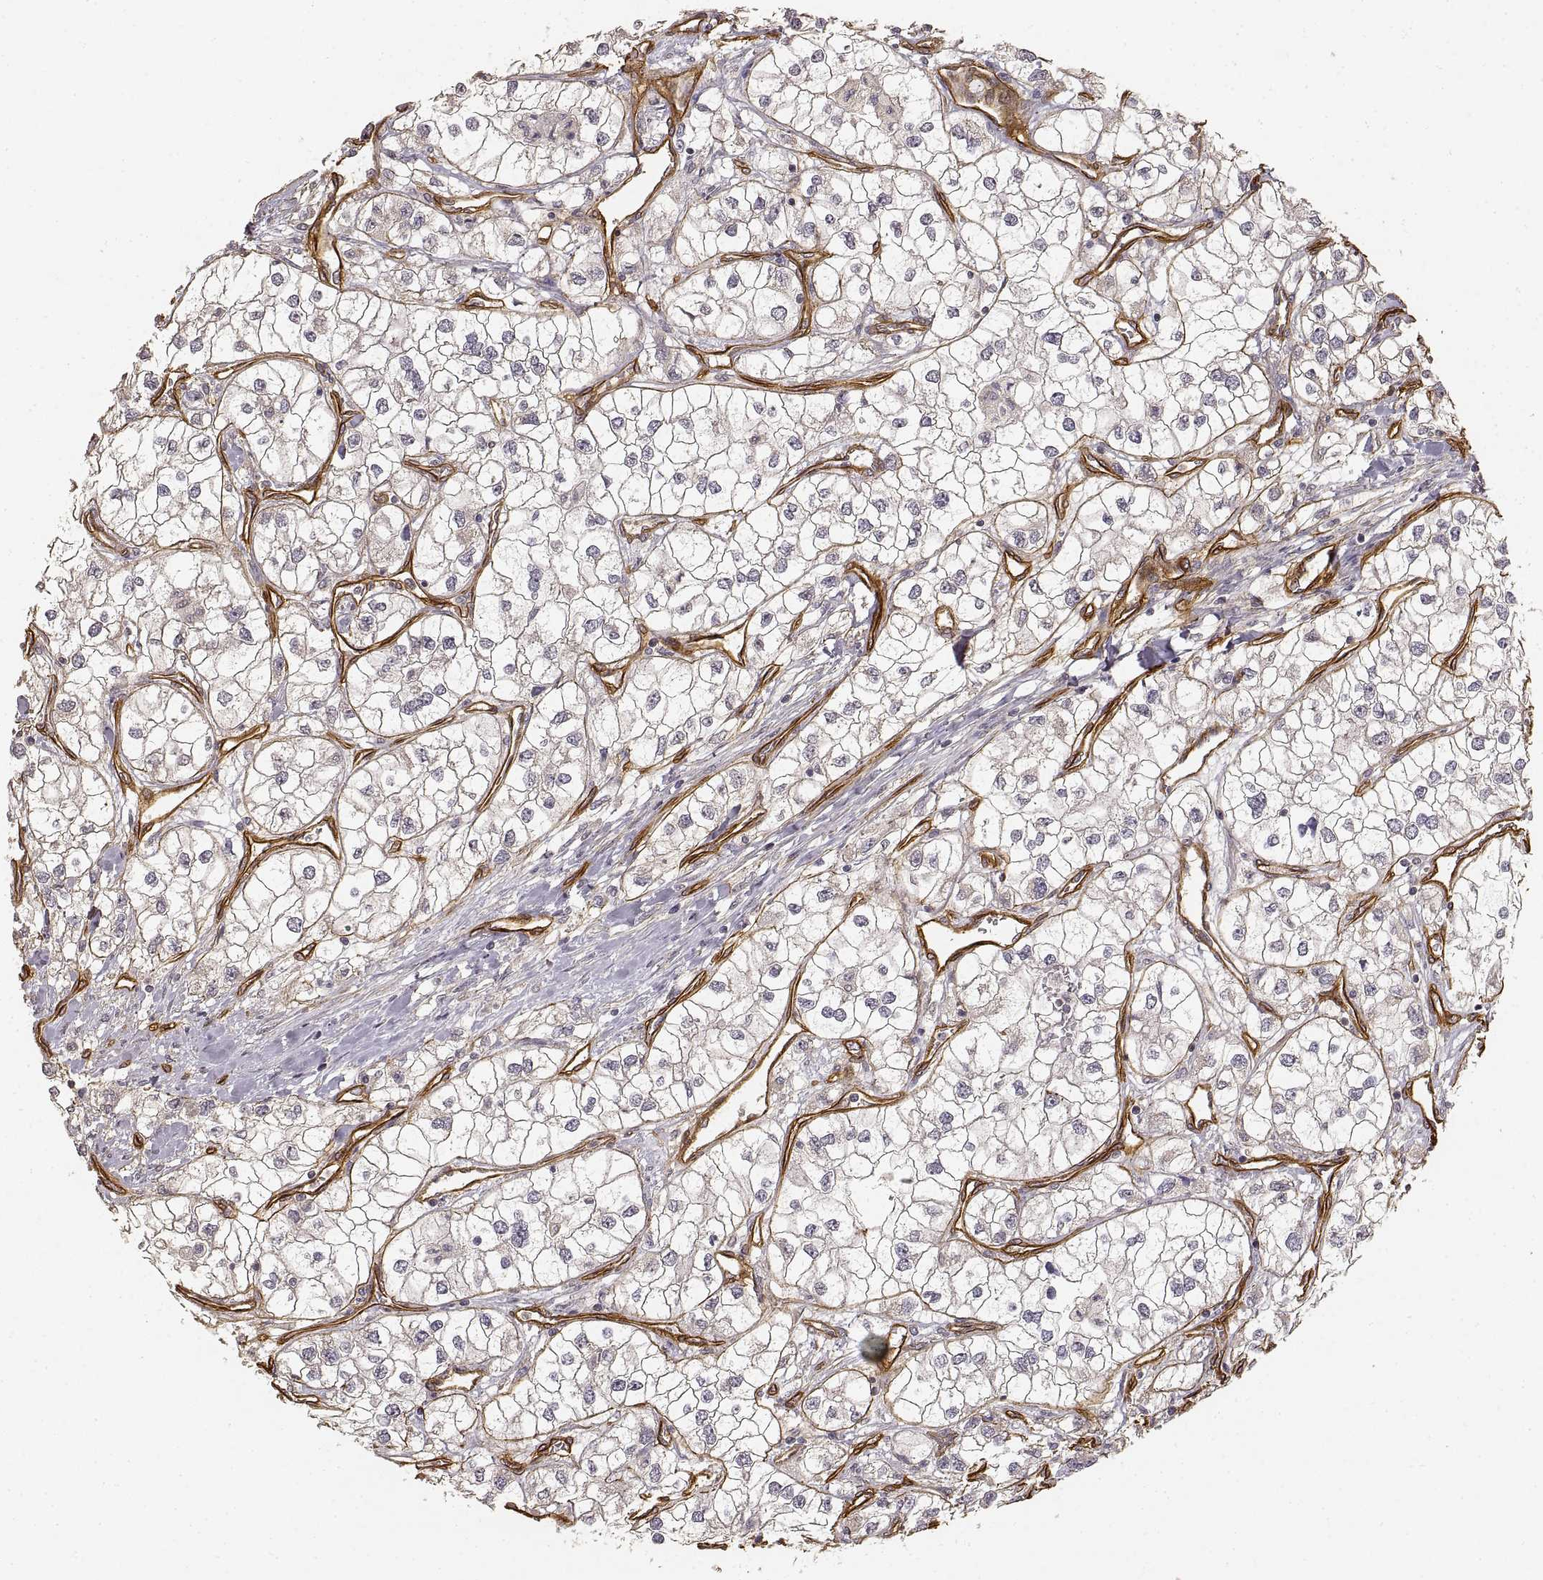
{"staining": {"intensity": "negative", "quantity": "none", "location": "none"}, "tissue": "renal cancer", "cell_type": "Tumor cells", "image_type": "cancer", "snomed": [{"axis": "morphology", "description": "Adenocarcinoma, NOS"}, {"axis": "topography", "description": "Kidney"}], "caption": "An immunohistochemistry (IHC) histopathology image of renal cancer (adenocarcinoma) is shown. There is no staining in tumor cells of renal cancer (adenocarcinoma).", "gene": "LAMA4", "patient": {"sex": "male", "age": 59}}